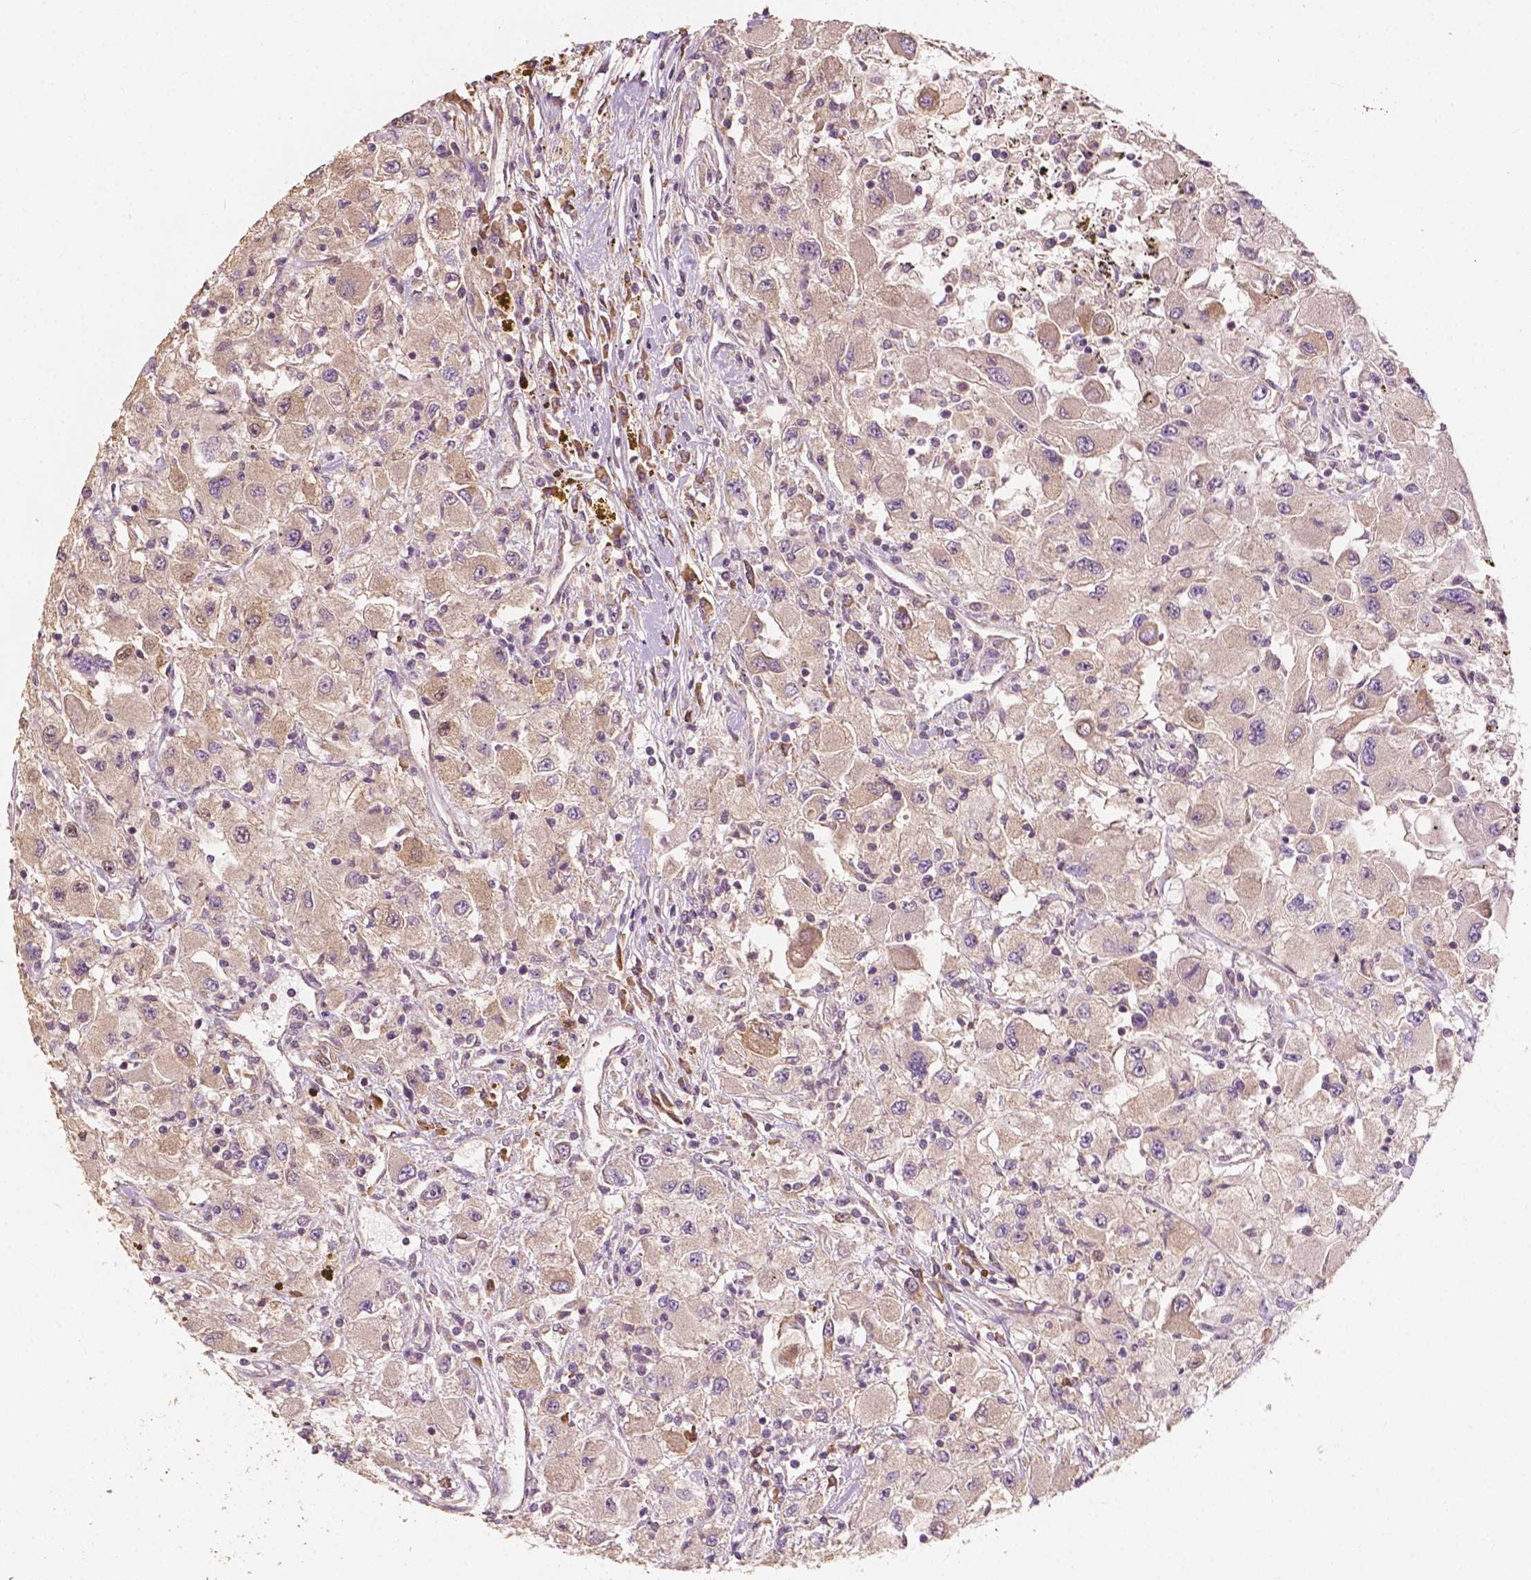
{"staining": {"intensity": "weak", "quantity": "<25%", "location": "cytoplasmic/membranous"}, "tissue": "renal cancer", "cell_type": "Tumor cells", "image_type": "cancer", "snomed": [{"axis": "morphology", "description": "Adenocarcinoma, NOS"}, {"axis": "topography", "description": "Kidney"}], "caption": "An immunohistochemistry histopathology image of renal cancer (adenocarcinoma) is shown. There is no staining in tumor cells of renal cancer (adenocarcinoma).", "gene": "G3BP1", "patient": {"sex": "female", "age": 67}}